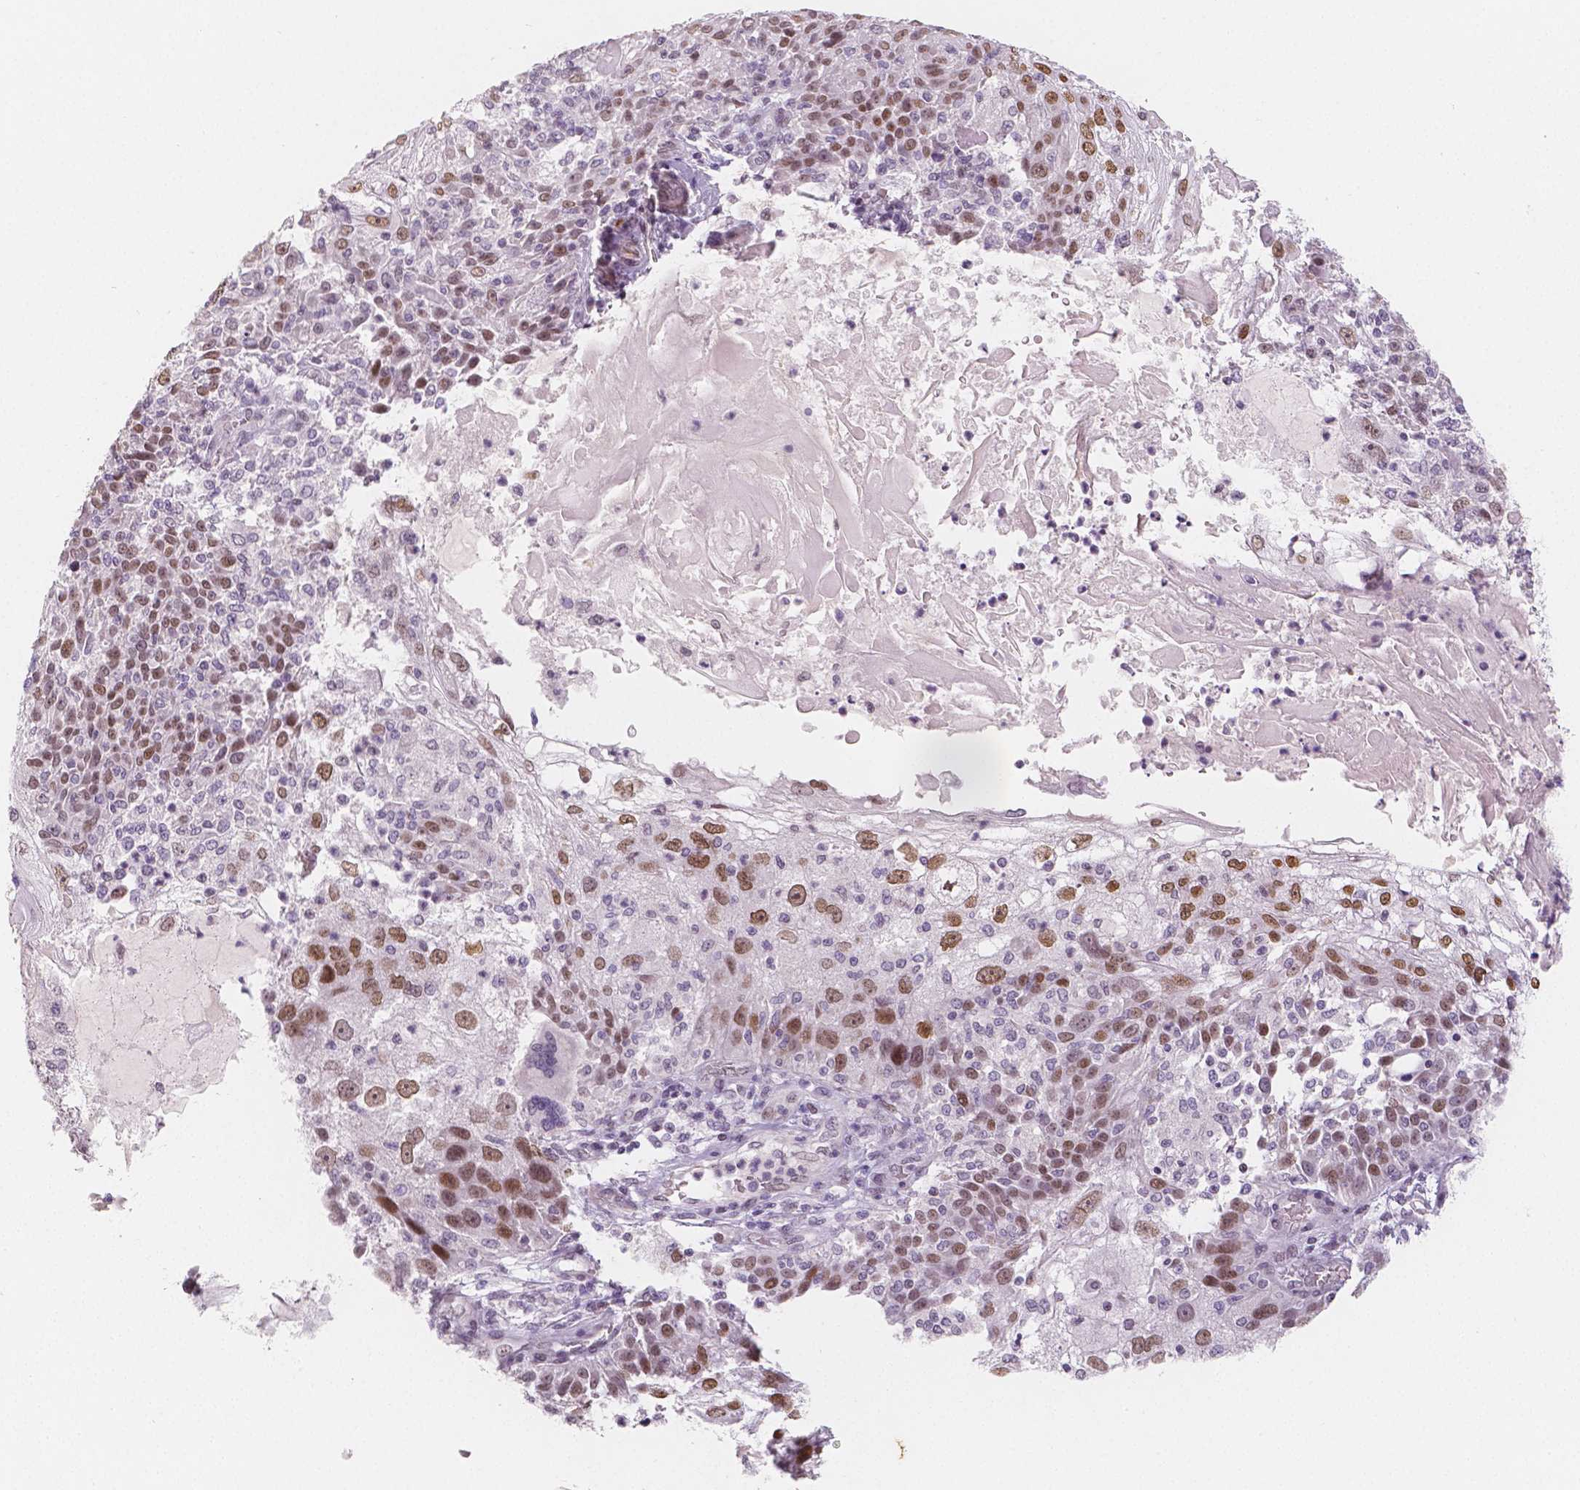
{"staining": {"intensity": "strong", "quantity": "25%-75%", "location": "nuclear"}, "tissue": "skin cancer", "cell_type": "Tumor cells", "image_type": "cancer", "snomed": [{"axis": "morphology", "description": "Normal tissue, NOS"}, {"axis": "morphology", "description": "Squamous cell carcinoma, NOS"}, {"axis": "topography", "description": "Skin"}], "caption": "Protein analysis of skin squamous cell carcinoma tissue reveals strong nuclear positivity in approximately 25%-75% of tumor cells. The staining was performed using DAB (3,3'-diaminobenzidine), with brown indicating positive protein expression. Nuclei are stained blue with hematoxylin.", "gene": "KDM5B", "patient": {"sex": "female", "age": 83}}